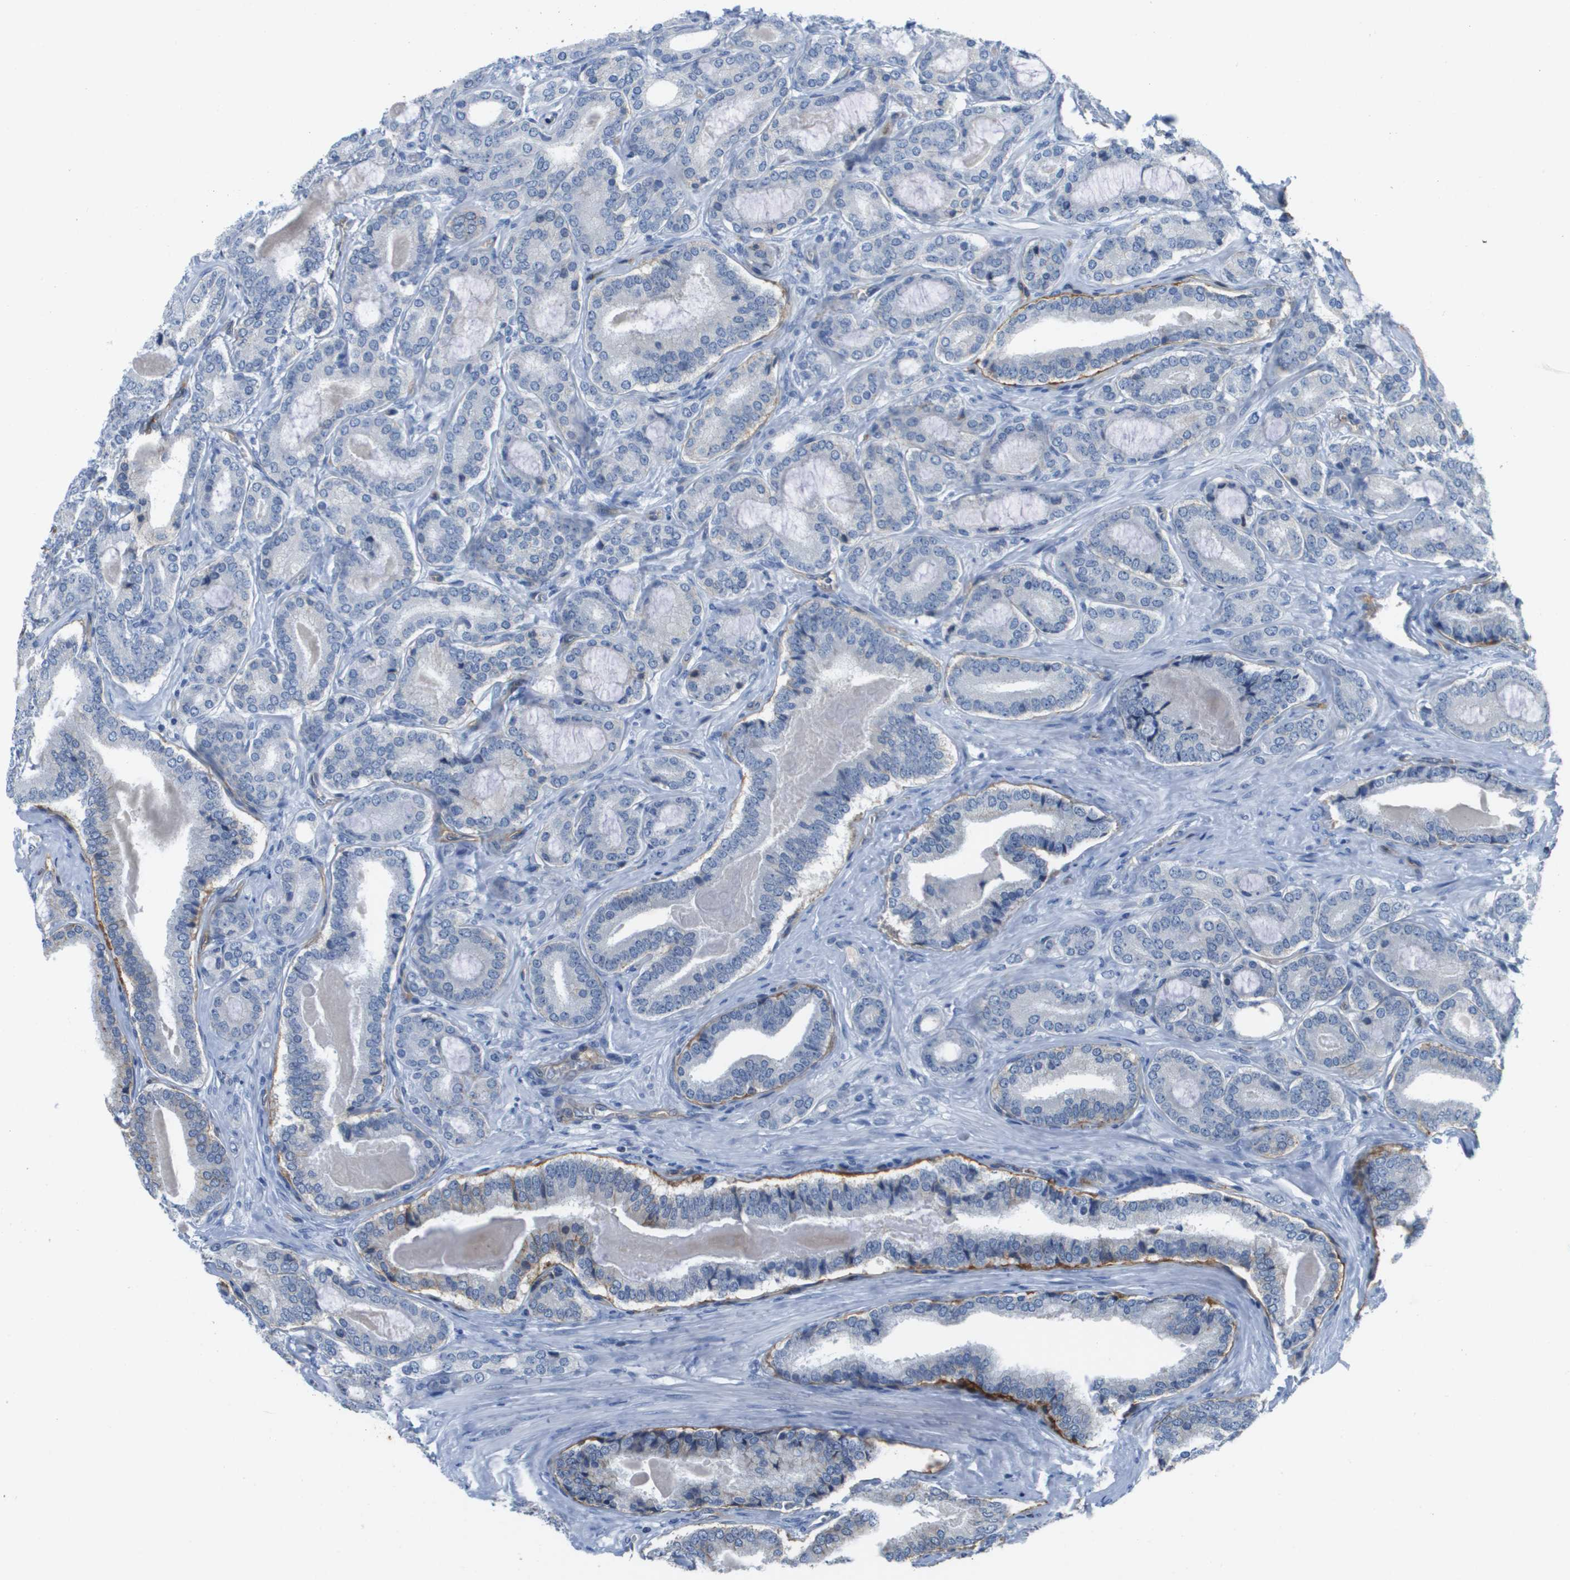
{"staining": {"intensity": "moderate", "quantity": "<25%", "location": "cytoplasmic/membranous"}, "tissue": "prostate cancer", "cell_type": "Tumor cells", "image_type": "cancer", "snomed": [{"axis": "morphology", "description": "Adenocarcinoma, High grade"}, {"axis": "topography", "description": "Prostate"}], "caption": "A high-resolution photomicrograph shows IHC staining of high-grade adenocarcinoma (prostate), which shows moderate cytoplasmic/membranous expression in approximately <25% of tumor cells.", "gene": "ITGA6", "patient": {"sex": "male", "age": 60}}